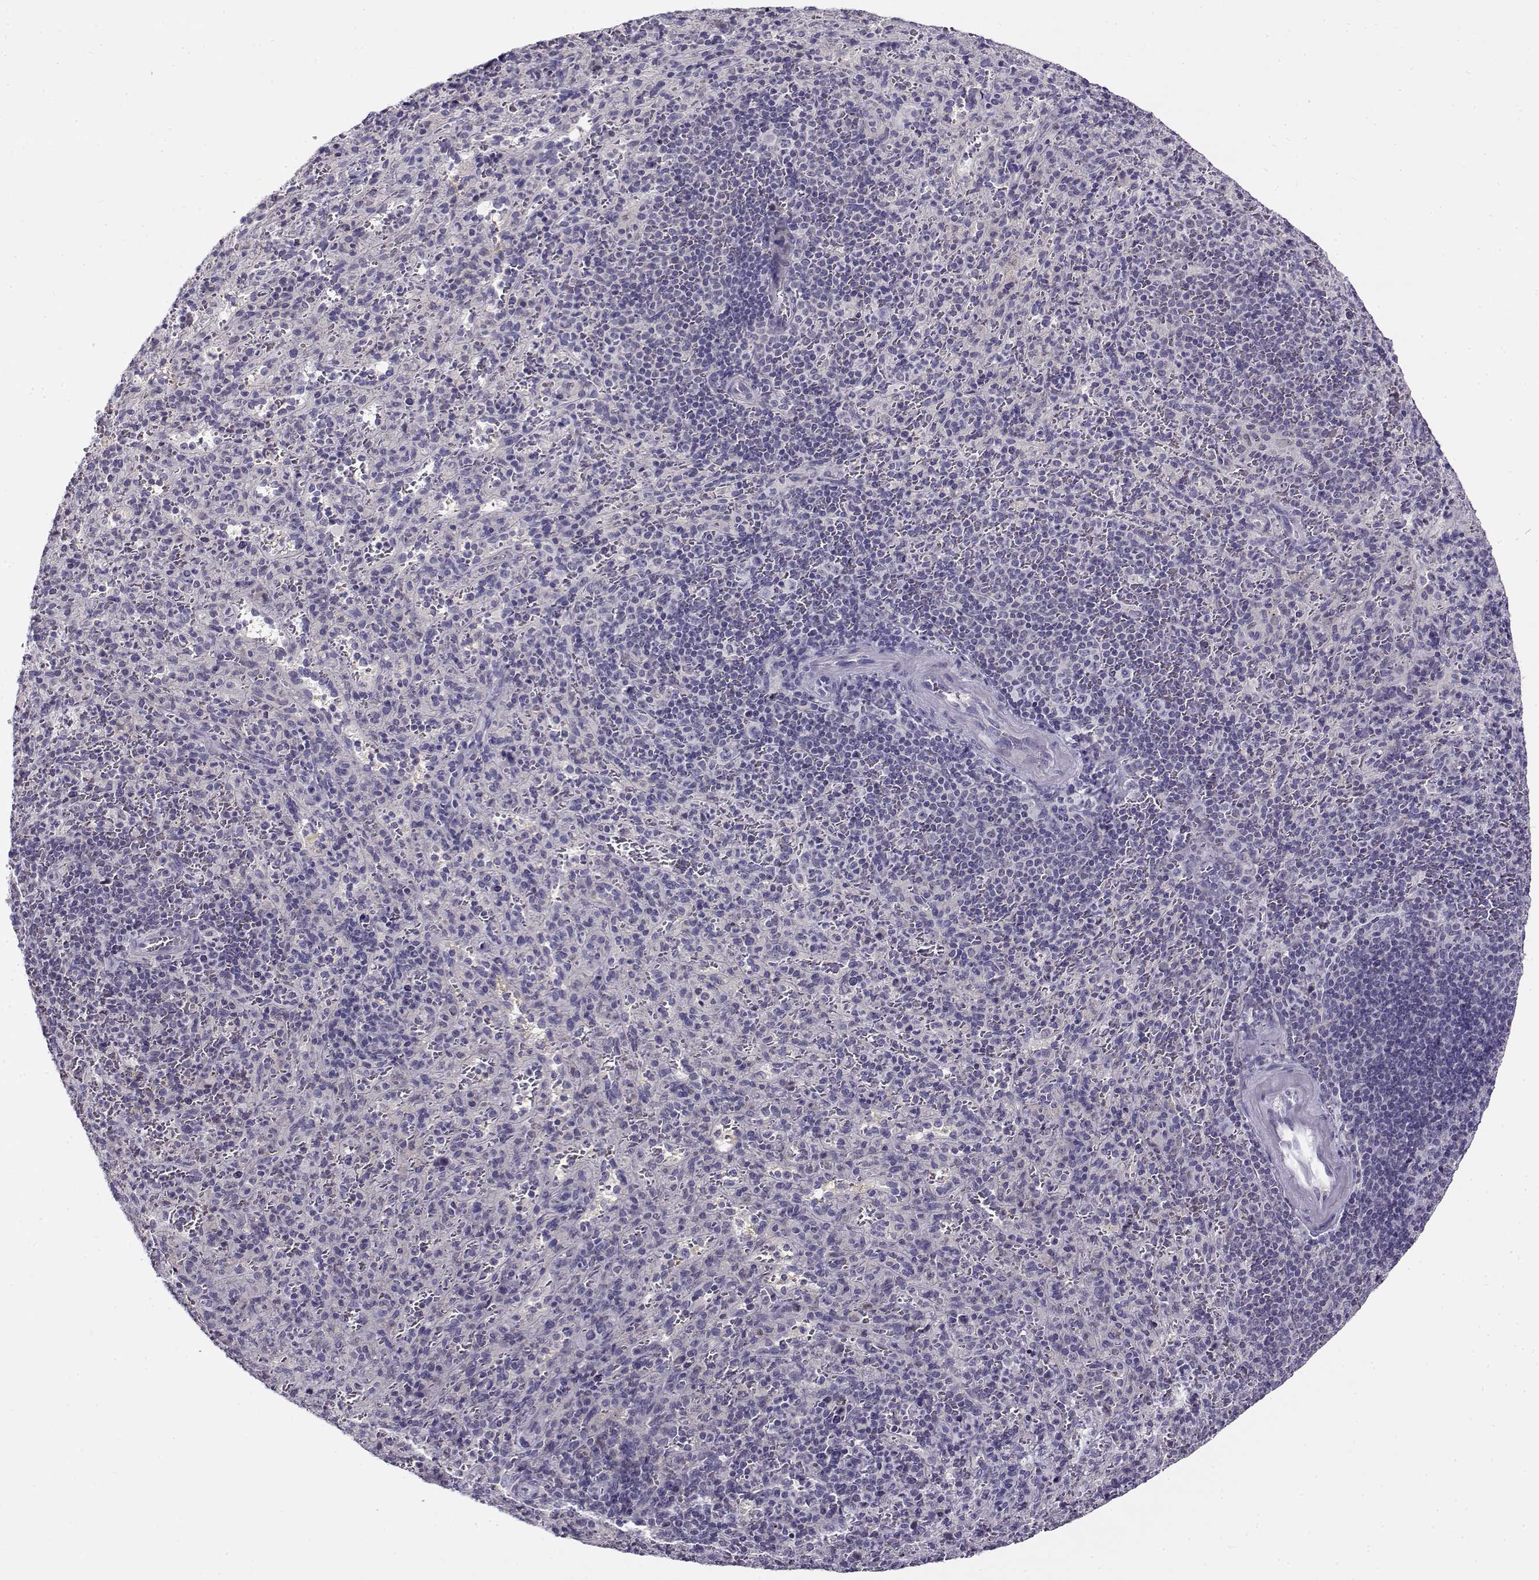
{"staining": {"intensity": "negative", "quantity": "none", "location": "none"}, "tissue": "spleen", "cell_type": "Cells in red pulp", "image_type": "normal", "snomed": [{"axis": "morphology", "description": "Normal tissue, NOS"}, {"axis": "topography", "description": "Spleen"}], "caption": "An IHC image of normal spleen is shown. There is no staining in cells in red pulp of spleen. (Stains: DAB immunohistochemistry (IHC) with hematoxylin counter stain, Microscopy: brightfield microscopy at high magnification).", "gene": "FEZF1", "patient": {"sex": "male", "age": 57}}